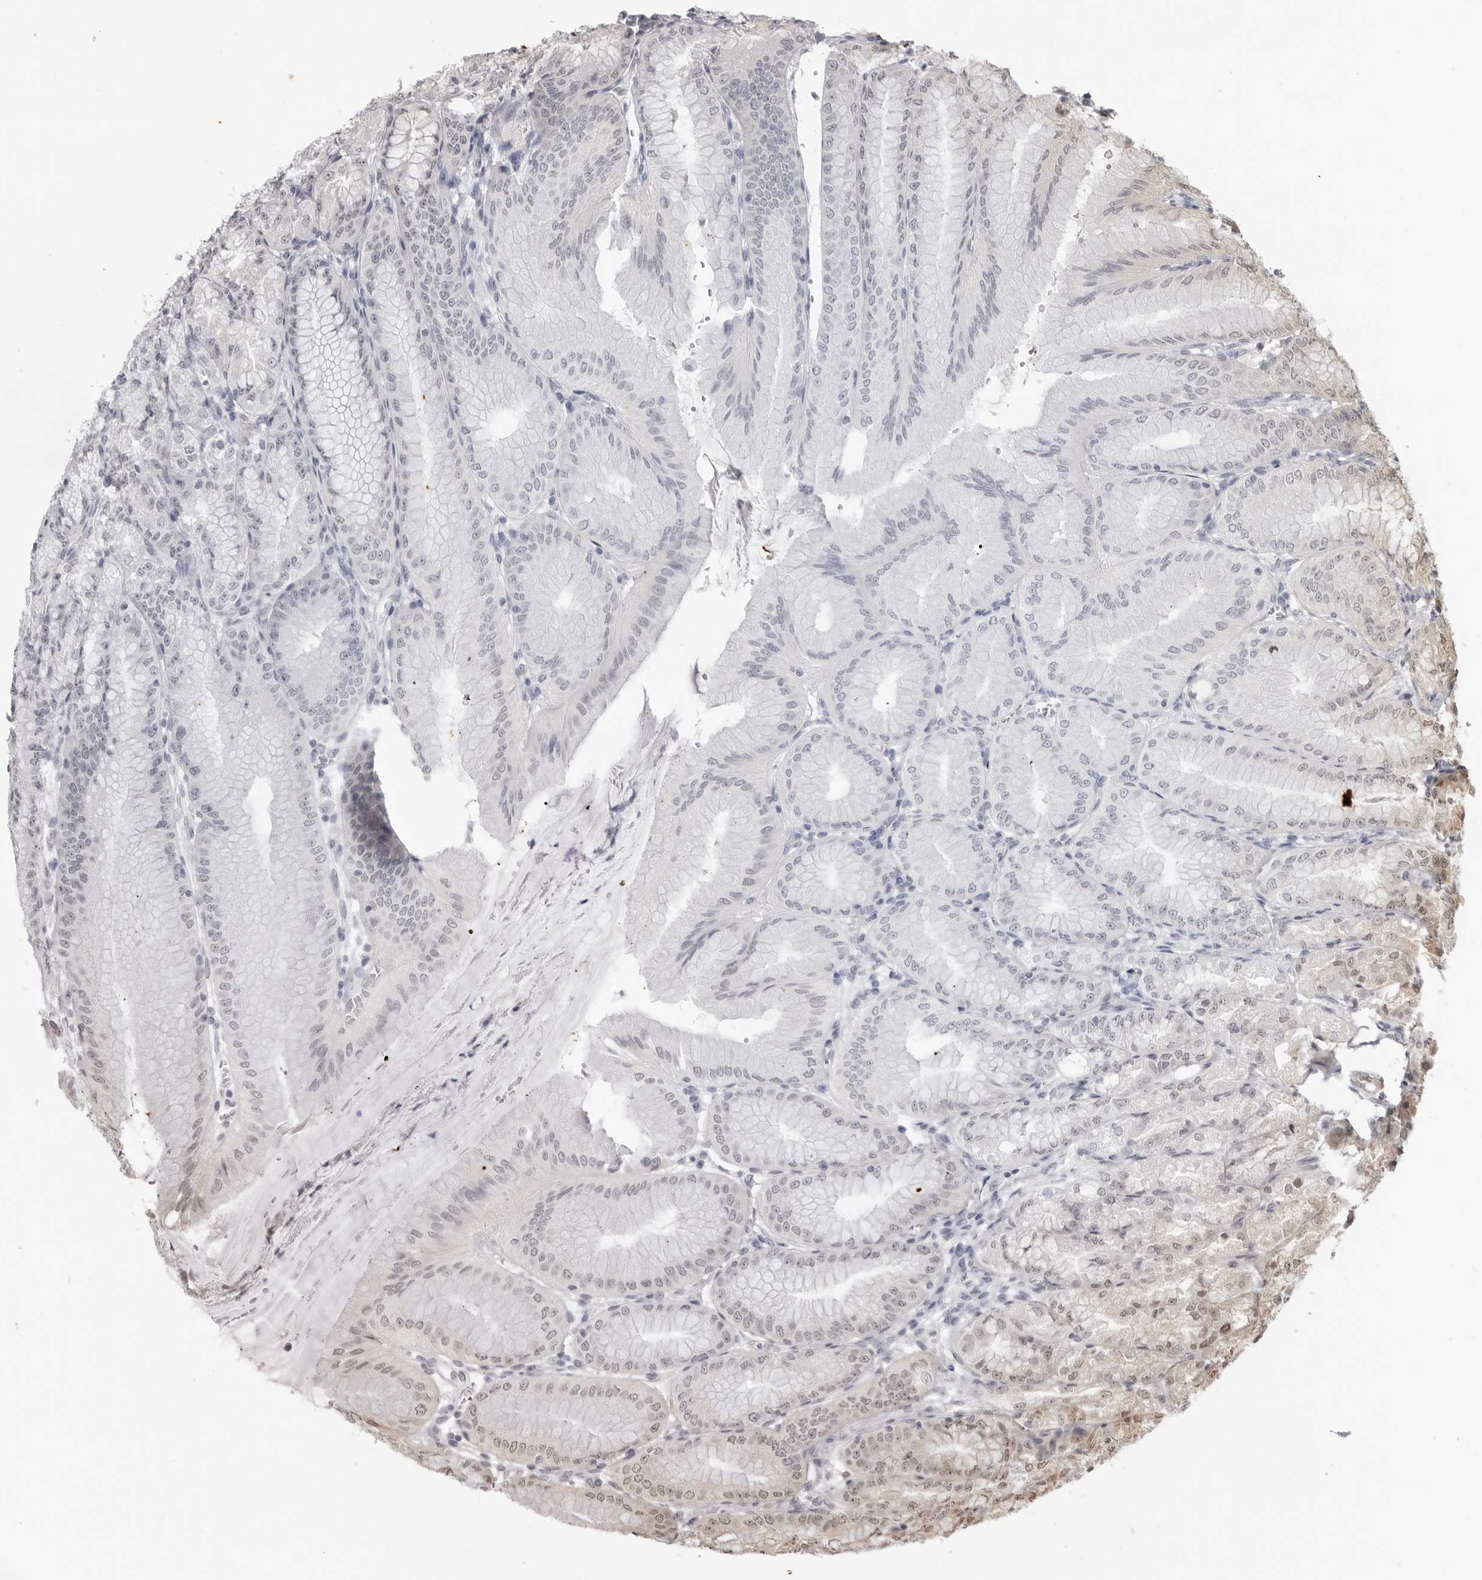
{"staining": {"intensity": "moderate", "quantity": "<25%", "location": "cytoplasmic/membranous,nuclear"}, "tissue": "stomach", "cell_type": "Glandular cells", "image_type": "normal", "snomed": [{"axis": "morphology", "description": "Normal tissue, NOS"}, {"axis": "topography", "description": "Stomach, lower"}], "caption": "Protein staining shows moderate cytoplasmic/membranous,nuclear positivity in approximately <25% of glandular cells in unremarkable stomach. The staining was performed using DAB to visualize the protein expression in brown, while the nuclei were stained in blue with hematoxylin (Magnification: 20x).", "gene": "SRGAP2", "patient": {"sex": "male", "age": 71}}